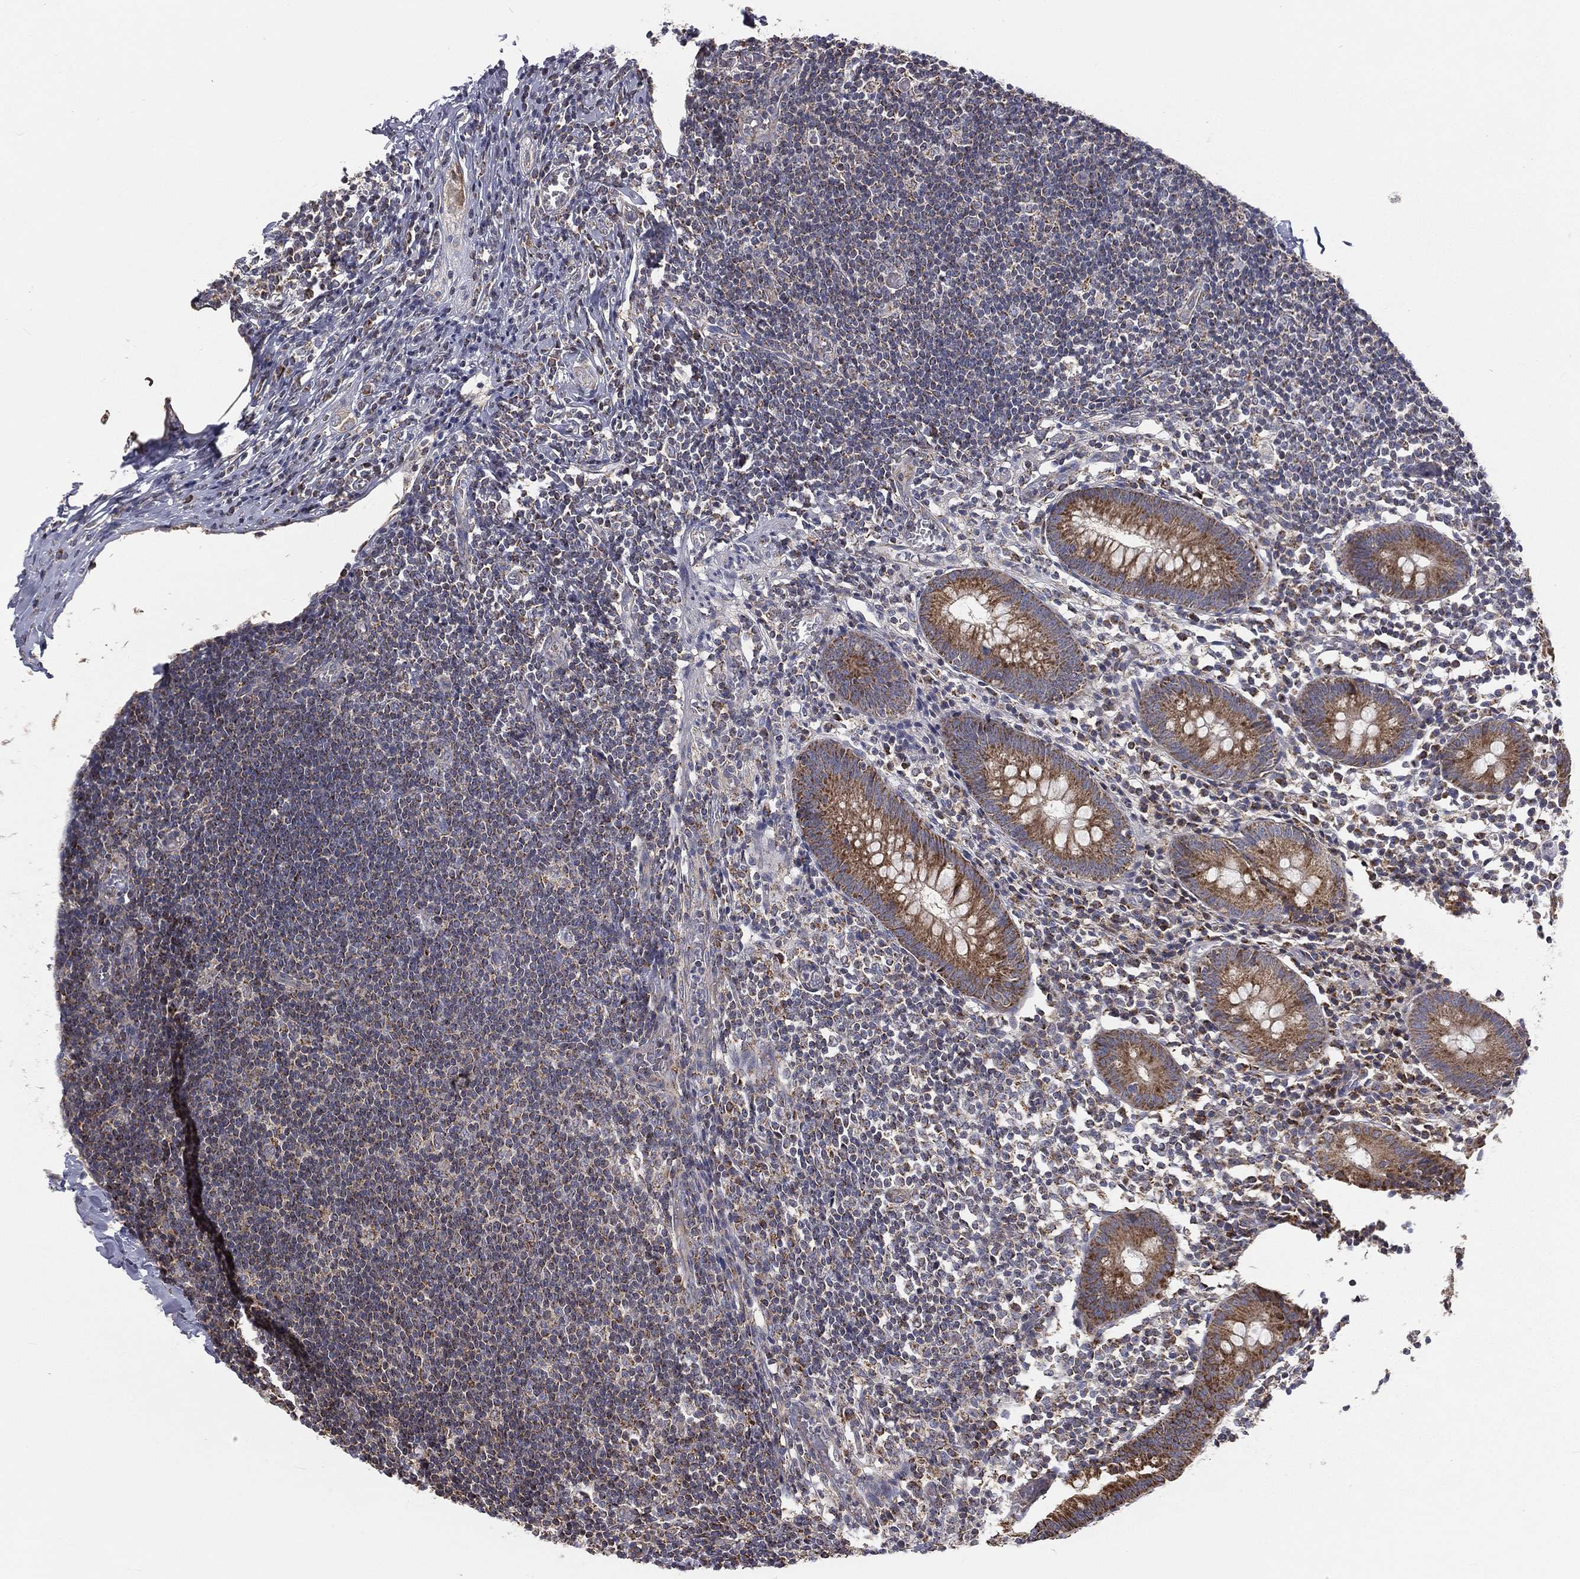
{"staining": {"intensity": "moderate", "quantity": ">75%", "location": "cytoplasmic/membranous"}, "tissue": "appendix", "cell_type": "Glandular cells", "image_type": "normal", "snomed": [{"axis": "morphology", "description": "Normal tissue, NOS"}, {"axis": "topography", "description": "Appendix"}], "caption": "A brown stain labels moderate cytoplasmic/membranous positivity of a protein in glandular cells of unremarkable human appendix. (DAB IHC, brown staining for protein, blue staining for nuclei).", "gene": "GPD1", "patient": {"sex": "female", "age": 40}}